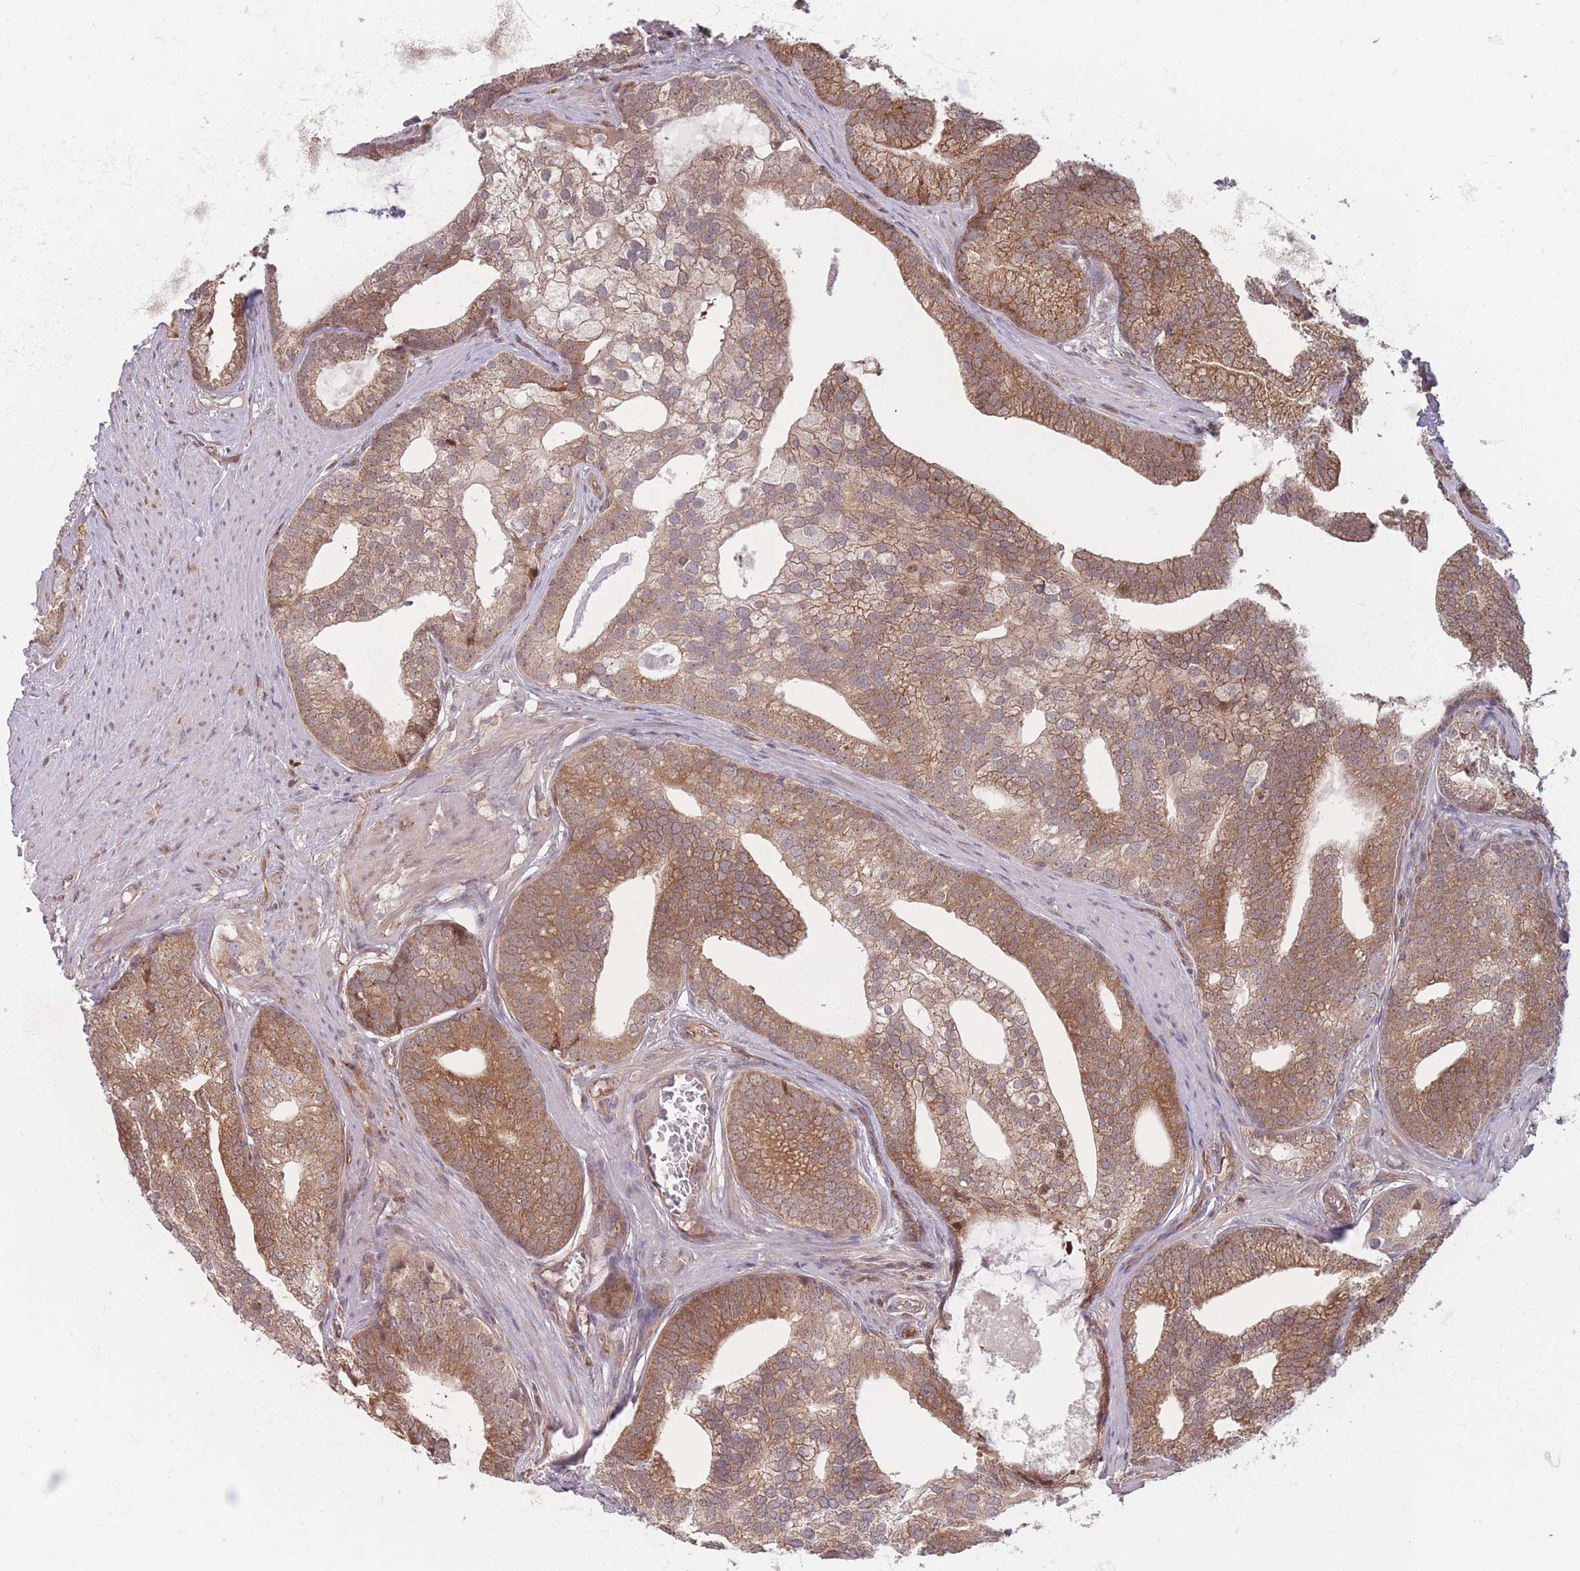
{"staining": {"intensity": "moderate", "quantity": ">75%", "location": "cytoplasmic/membranous"}, "tissue": "prostate cancer", "cell_type": "Tumor cells", "image_type": "cancer", "snomed": [{"axis": "morphology", "description": "Adenocarcinoma, Low grade"}, {"axis": "topography", "description": "Prostate"}], "caption": "Human prostate adenocarcinoma (low-grade) stained with a protein marker displays moderate staining in tumor cells.", "gene": "RPS18", "patient": {"sex": "male", "age": 71}}